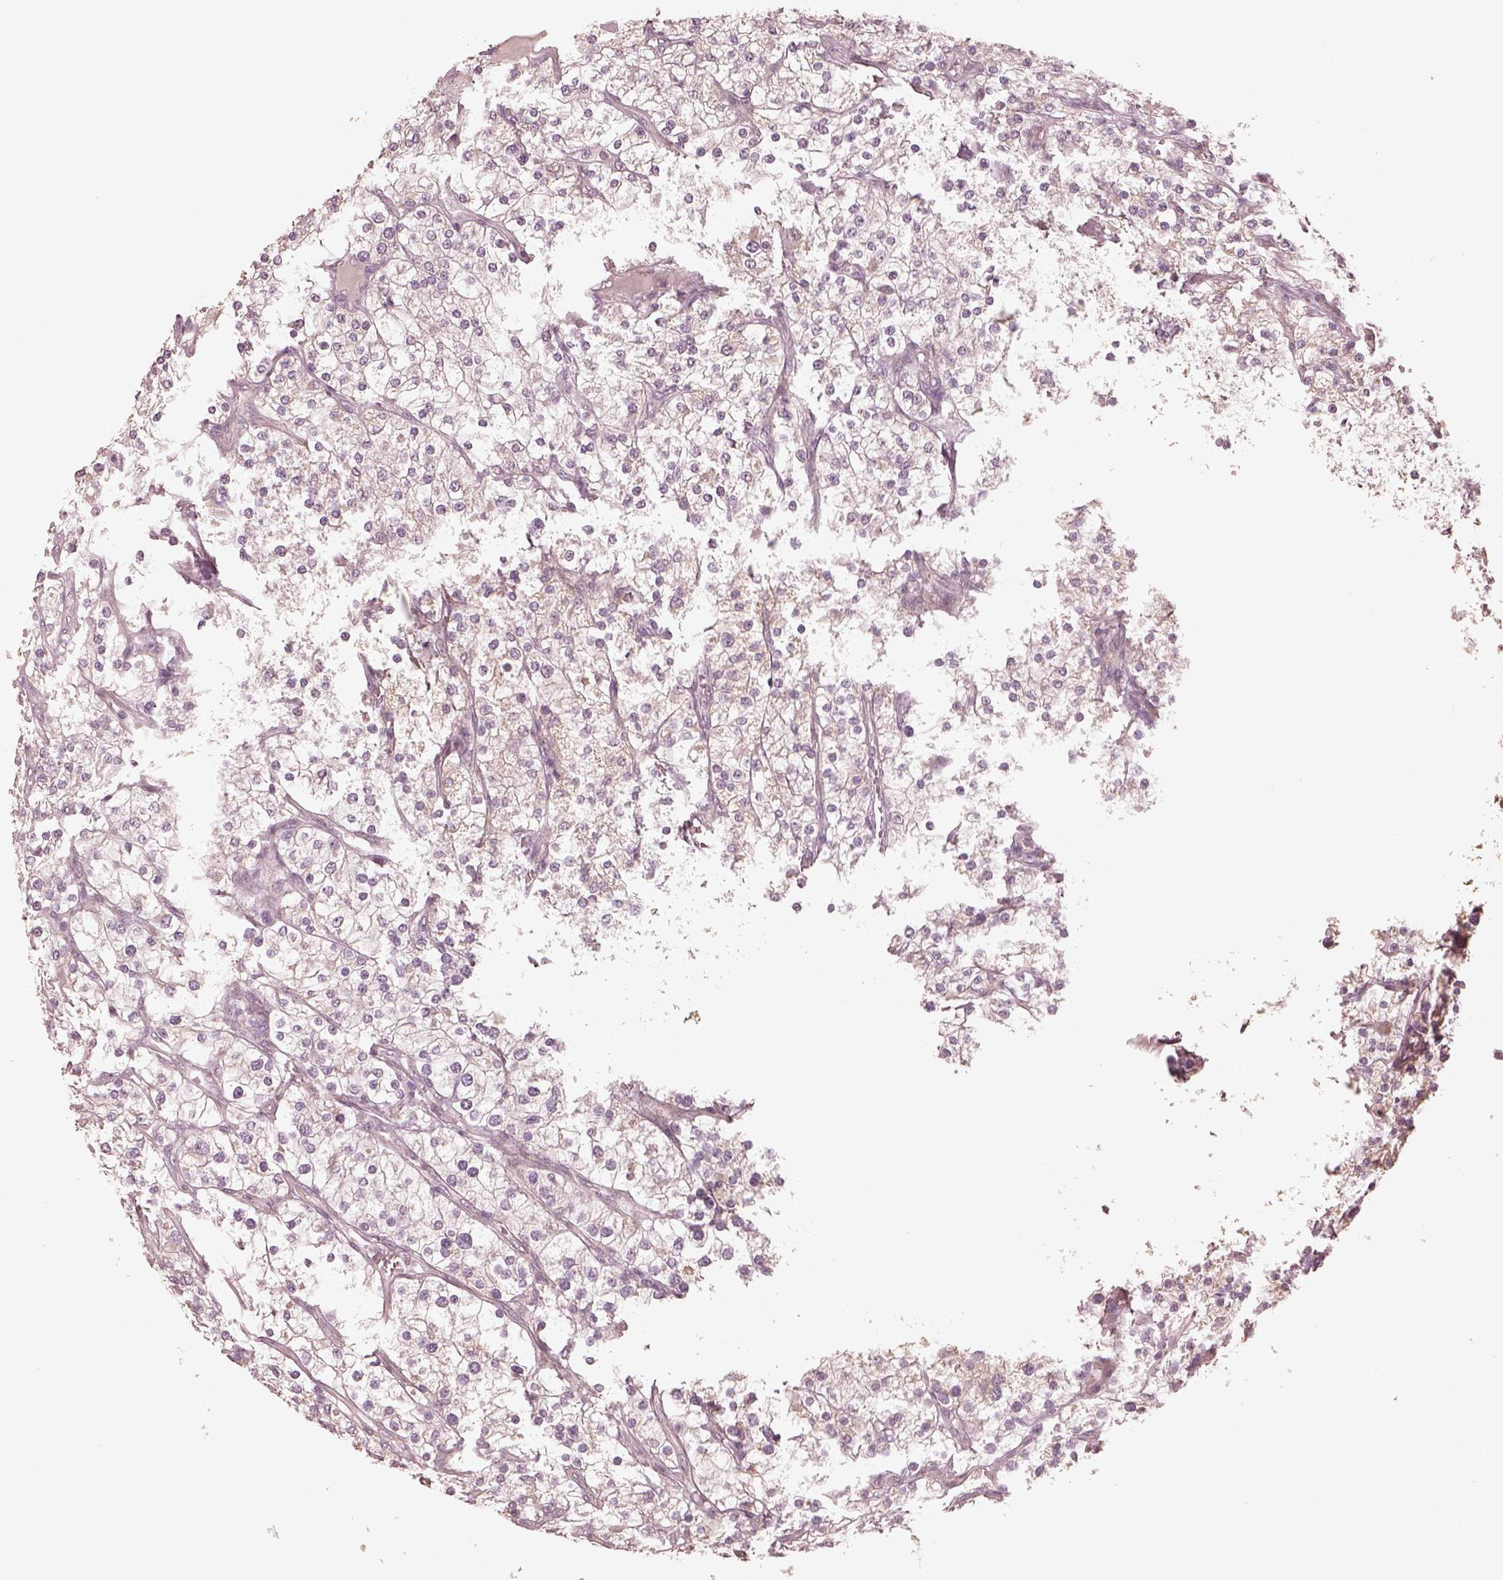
{"staining": {"intensity": "negative", "quantity": "none", "location": "none"}, "tissue": "renal cancer", "cell_type": "Tumor cells", "image_type": "cancer", "snomed": [{"axis": "morphology", "description": "Adenocarcinoma, NOS"}, {"axis": "topography", "description": "Kidney"}], "caption": "Protein analysis of renal cancer exhibits no significant positivity in tumor cells.", "gene": "SLC25A46", "patient": {"sex": "male", "age": 80}}